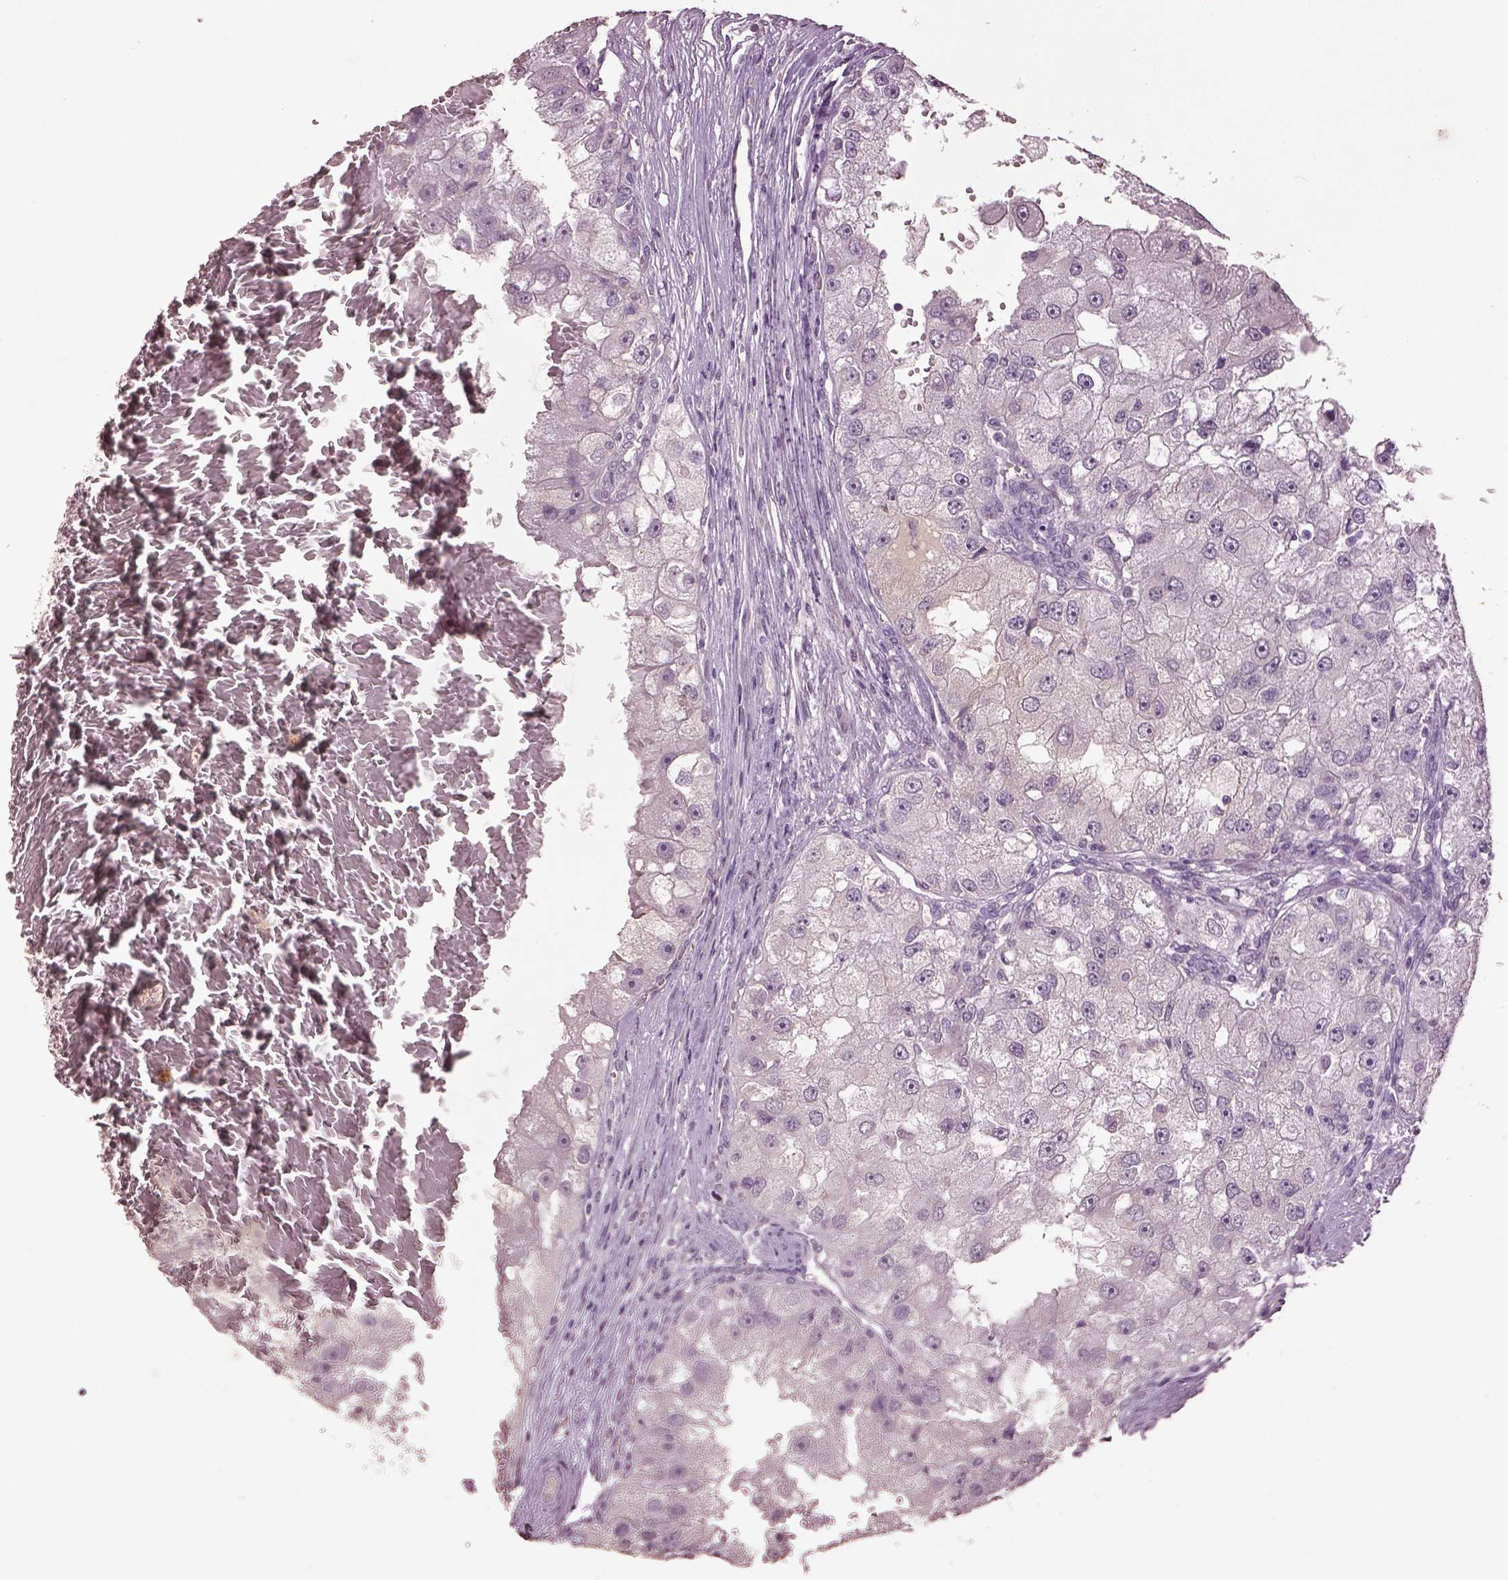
{"staining": {"intensity": "negative", "quantity": "none", "location": "none"}, "tissue": "renal cancer", "cell_type": "Tumor cells", "image_type": "cancer", "snomed": [{"axis": "morphology", "description": "Adenocarcinoma, NOS"}, {"axis": "topography", "description": "Kidney"}], "caption": "Immunohistochemical staining of renal cancer demonstrates no significant staining in tumor cells. The staining is performed using DAB brown chromogen with nuclei counter-stained in using hematoxylin.", "gene": "KCNIP3", "patient": {"sex": "male", "age": 63}}